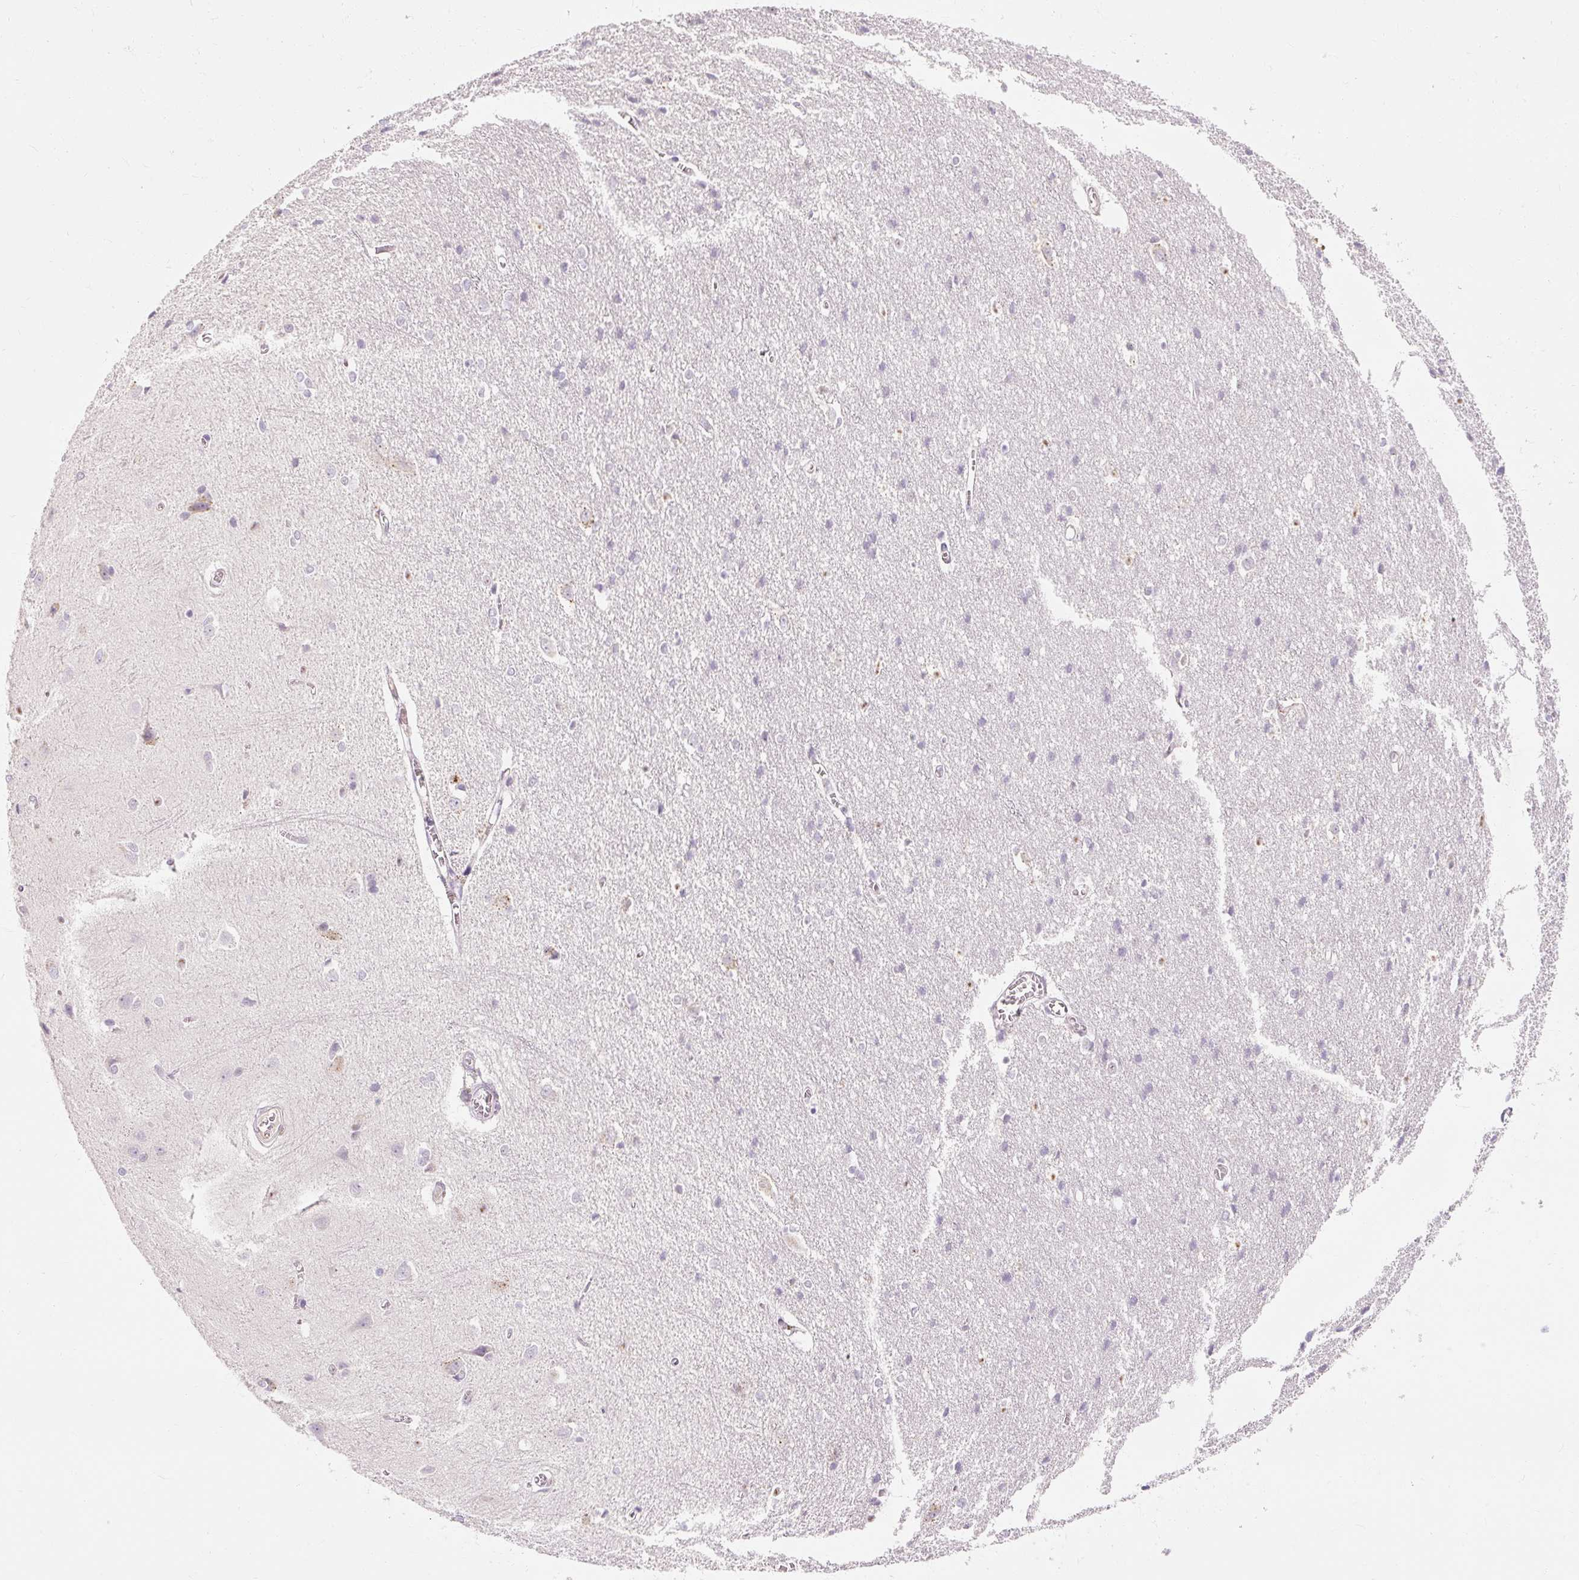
{"staining": {"intensity": "negative", "quantity": "none", "location": "none"}, "tissue": "cerebral cortex", "cell_type": "Endothelial cells", "image_type": "normal", "snomed": [{"axis": "morphology", "description": "Normal tissue, NOS"}, {"axis": "topography", "description": "Cerebral cortex"}], "caption": "The photomicrograph reveals no significant expression in endothelial cells of cerebral cortex.", "gene": "NFE2L3", "patient": {"sex": "male", "age": 37}}